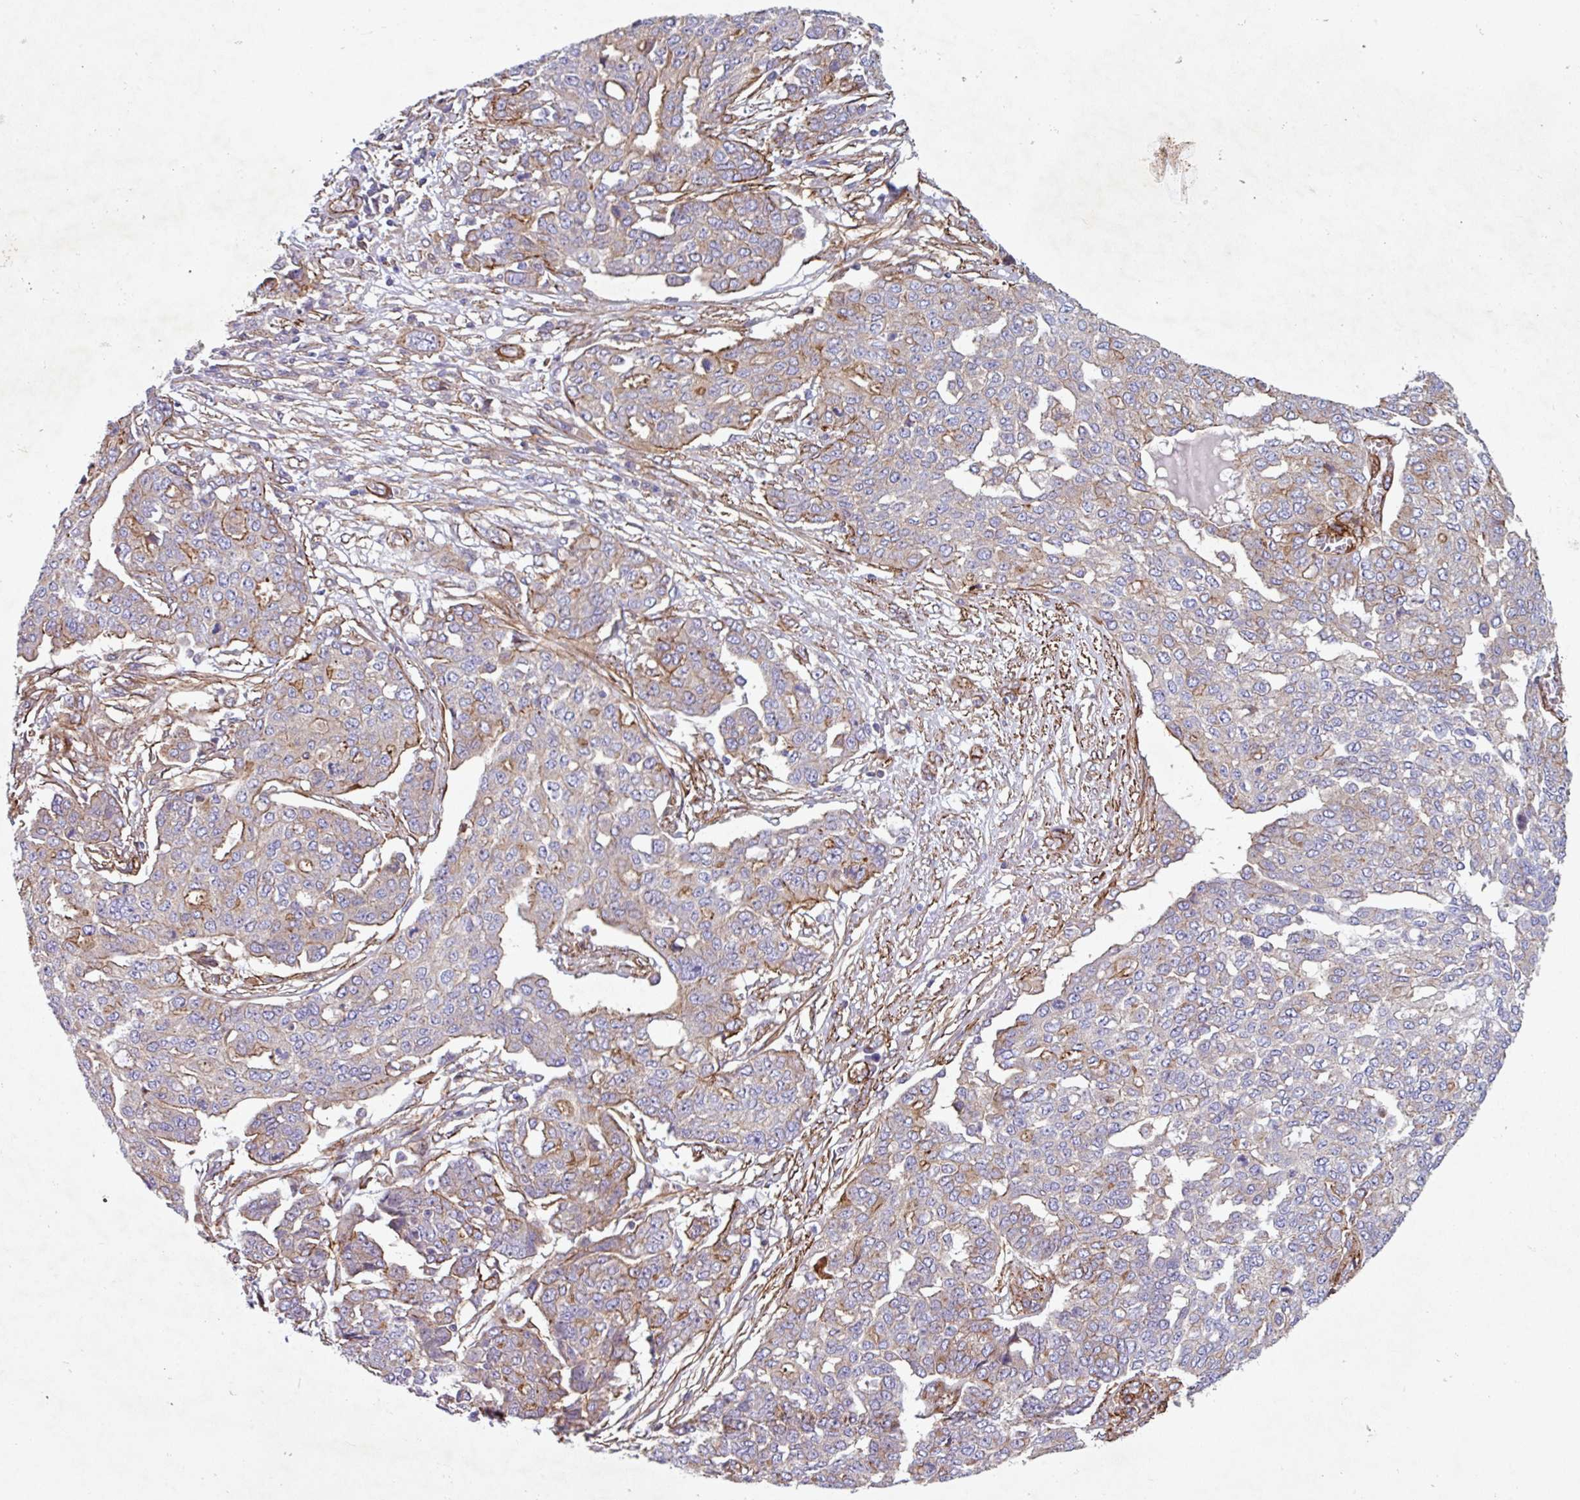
{"staining": {"intensity": "weak", "quantity": "25%-75%", "location": "cytoplasmic/membranous"}, "tissue": "ovarian cancer", "cell_type": "Tumor cells", "image_type": "cancer", "snomed": [{"axis": "morphology", "description": "Cystadenocarcinoma, serous, NOS"}, {"axis": "topography", "description": "Soft tissue"}, {"axis": "topography", "description": "Ovary"}], "caption": "Immunohistochemical staining of human serous cystadenocarcinoma (ovarian) exhibits low levels of weak cytoplasmic/membranous protein staining in about 25%-75% of tumor cells. The protein of interest is stained brown, and the nuclei are stained in blue (DAB (3,3'-diaminobenzidine) IHC with brightfield microscopy, high magnification).", "gene": "ATP2C2", "patient": {"sex": "female", "age": 57}}